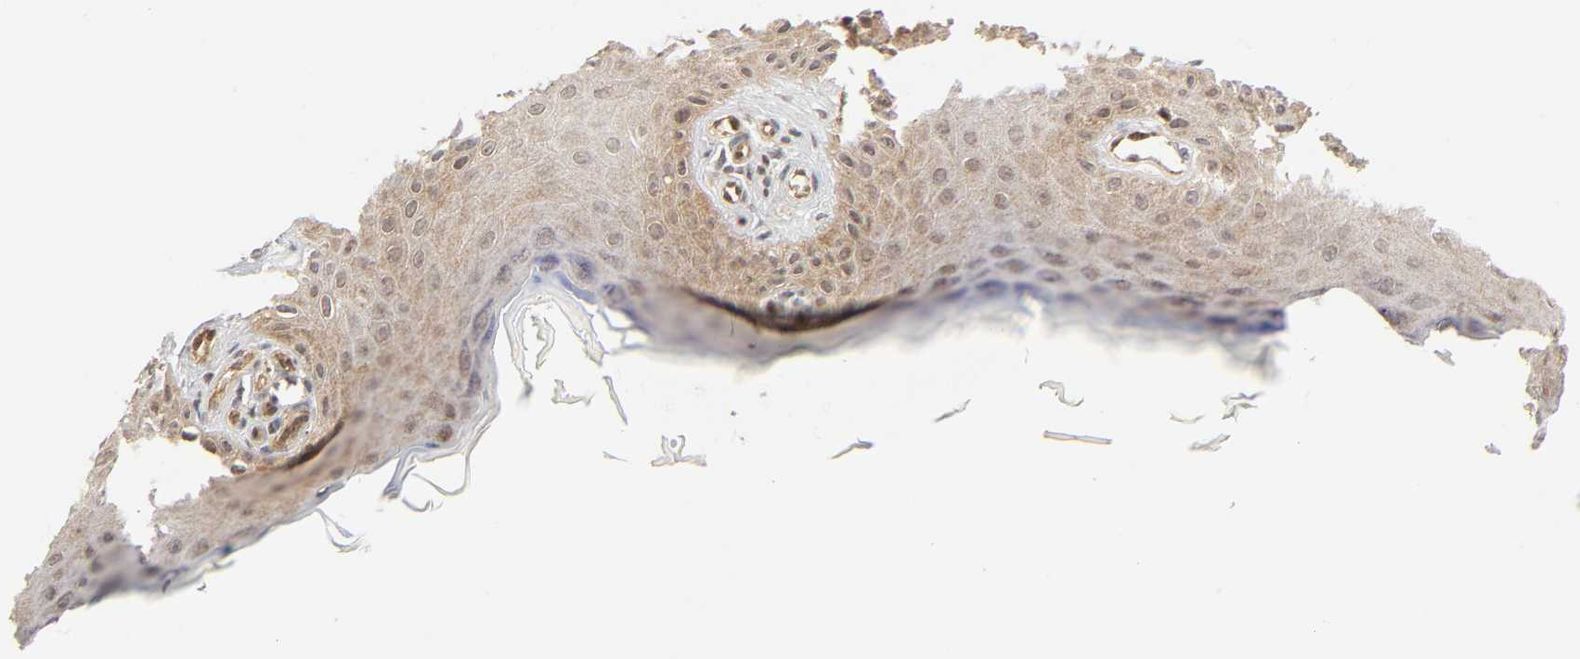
{"staining": {"intensity": "weak", "quantity": ">75%", "location": "cytoplasmic/membranous,nuclear"}, "tissue": "skin cancer", "cell_type": "Tumor cells", "image_type": "cancer", "snomed": [{"axis": "morphology", "description": "Squamous cell carcinoma, NOS"}, {"axis": "topography", "description": "Skin"}], "caption": "Immunohistochemistry (IHC) micrograph of neoplastic tissue: skin cancer stained using immunohistochemistry (IHC) exhibits low levels of weak protein expression localized specifically in the cytoplasmic/membranous and nuclear of tumor cells, appearing as a cytoplasmic/membranous and nuclear brown color.", "gene": "CDC37", "patient": {"sex": "female", "age": 40}}